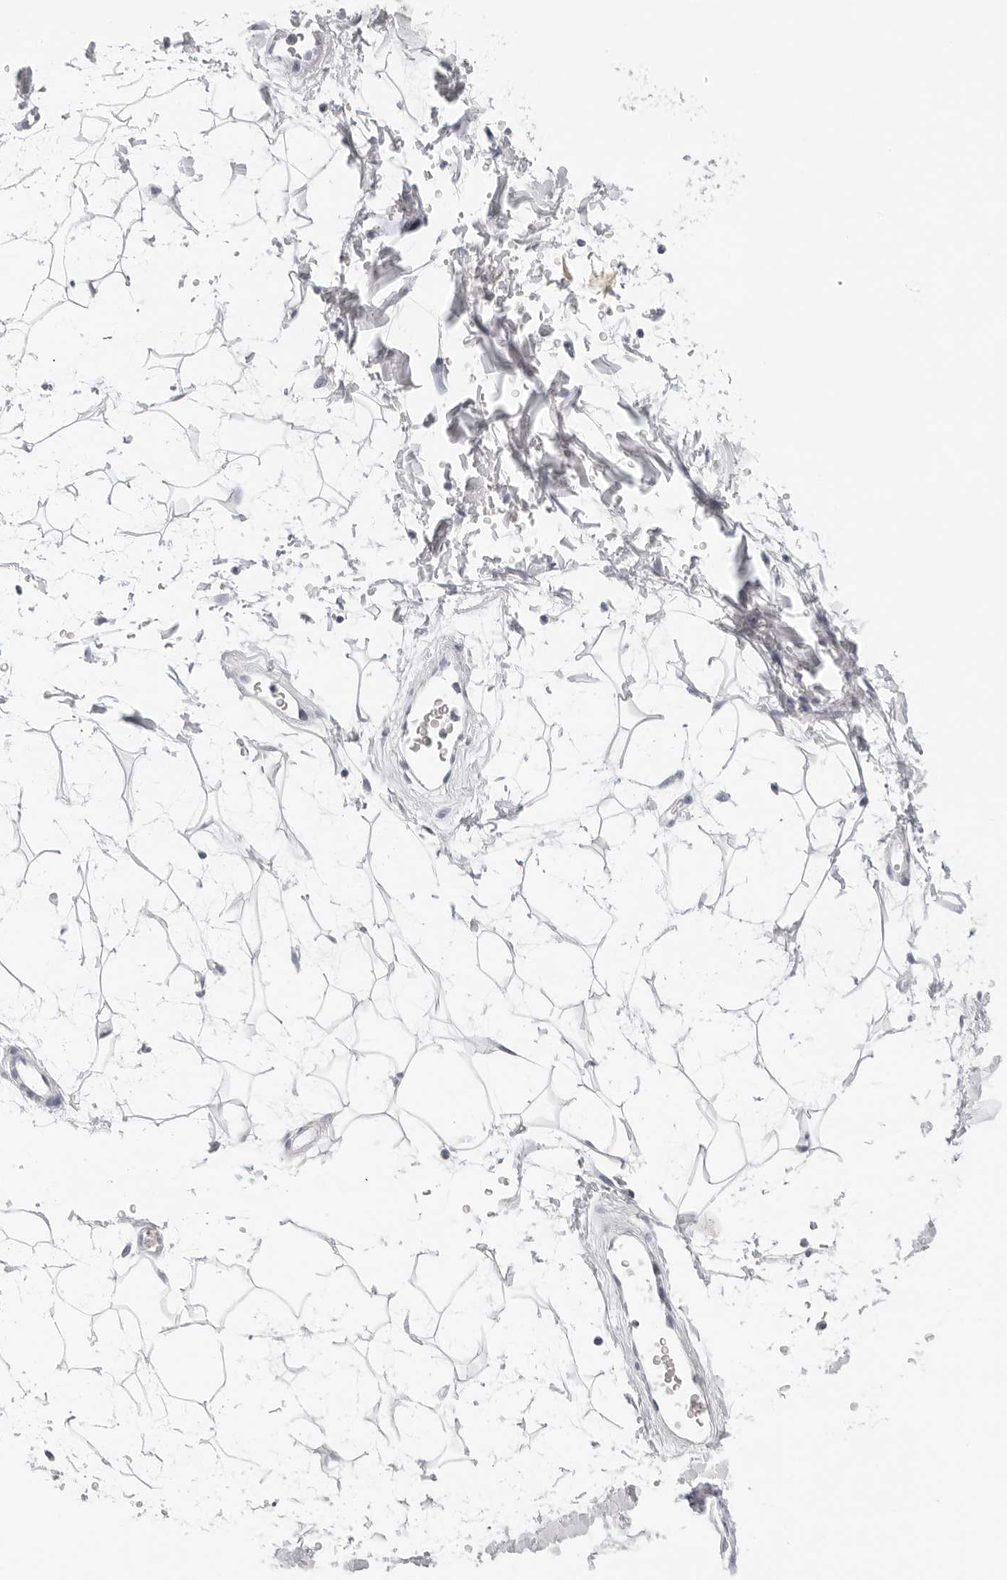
{"staining": {"intensity": "negative", "quantity": "none", "location": "none"}, "tissue": "adipose tissue", "cell_type": "Adipocytes", "image_type": "normal", "snomed": [{"axis": "morphology", "description": "Normal tissue, NOS"}, {"axis": "topography", "description": "Soft tissue"}], "caption": "The immunohistochemistry photomicrograph has no significant positivity in adipocytes of adipose tissue. Brightfield microscopy of immunohistochemistry (IHC) stained with DAB (brown) and hematoxylin (blue), captured at high magnification.", "gene": "CST1", "patient": {"sex": "male", "age": 72}}